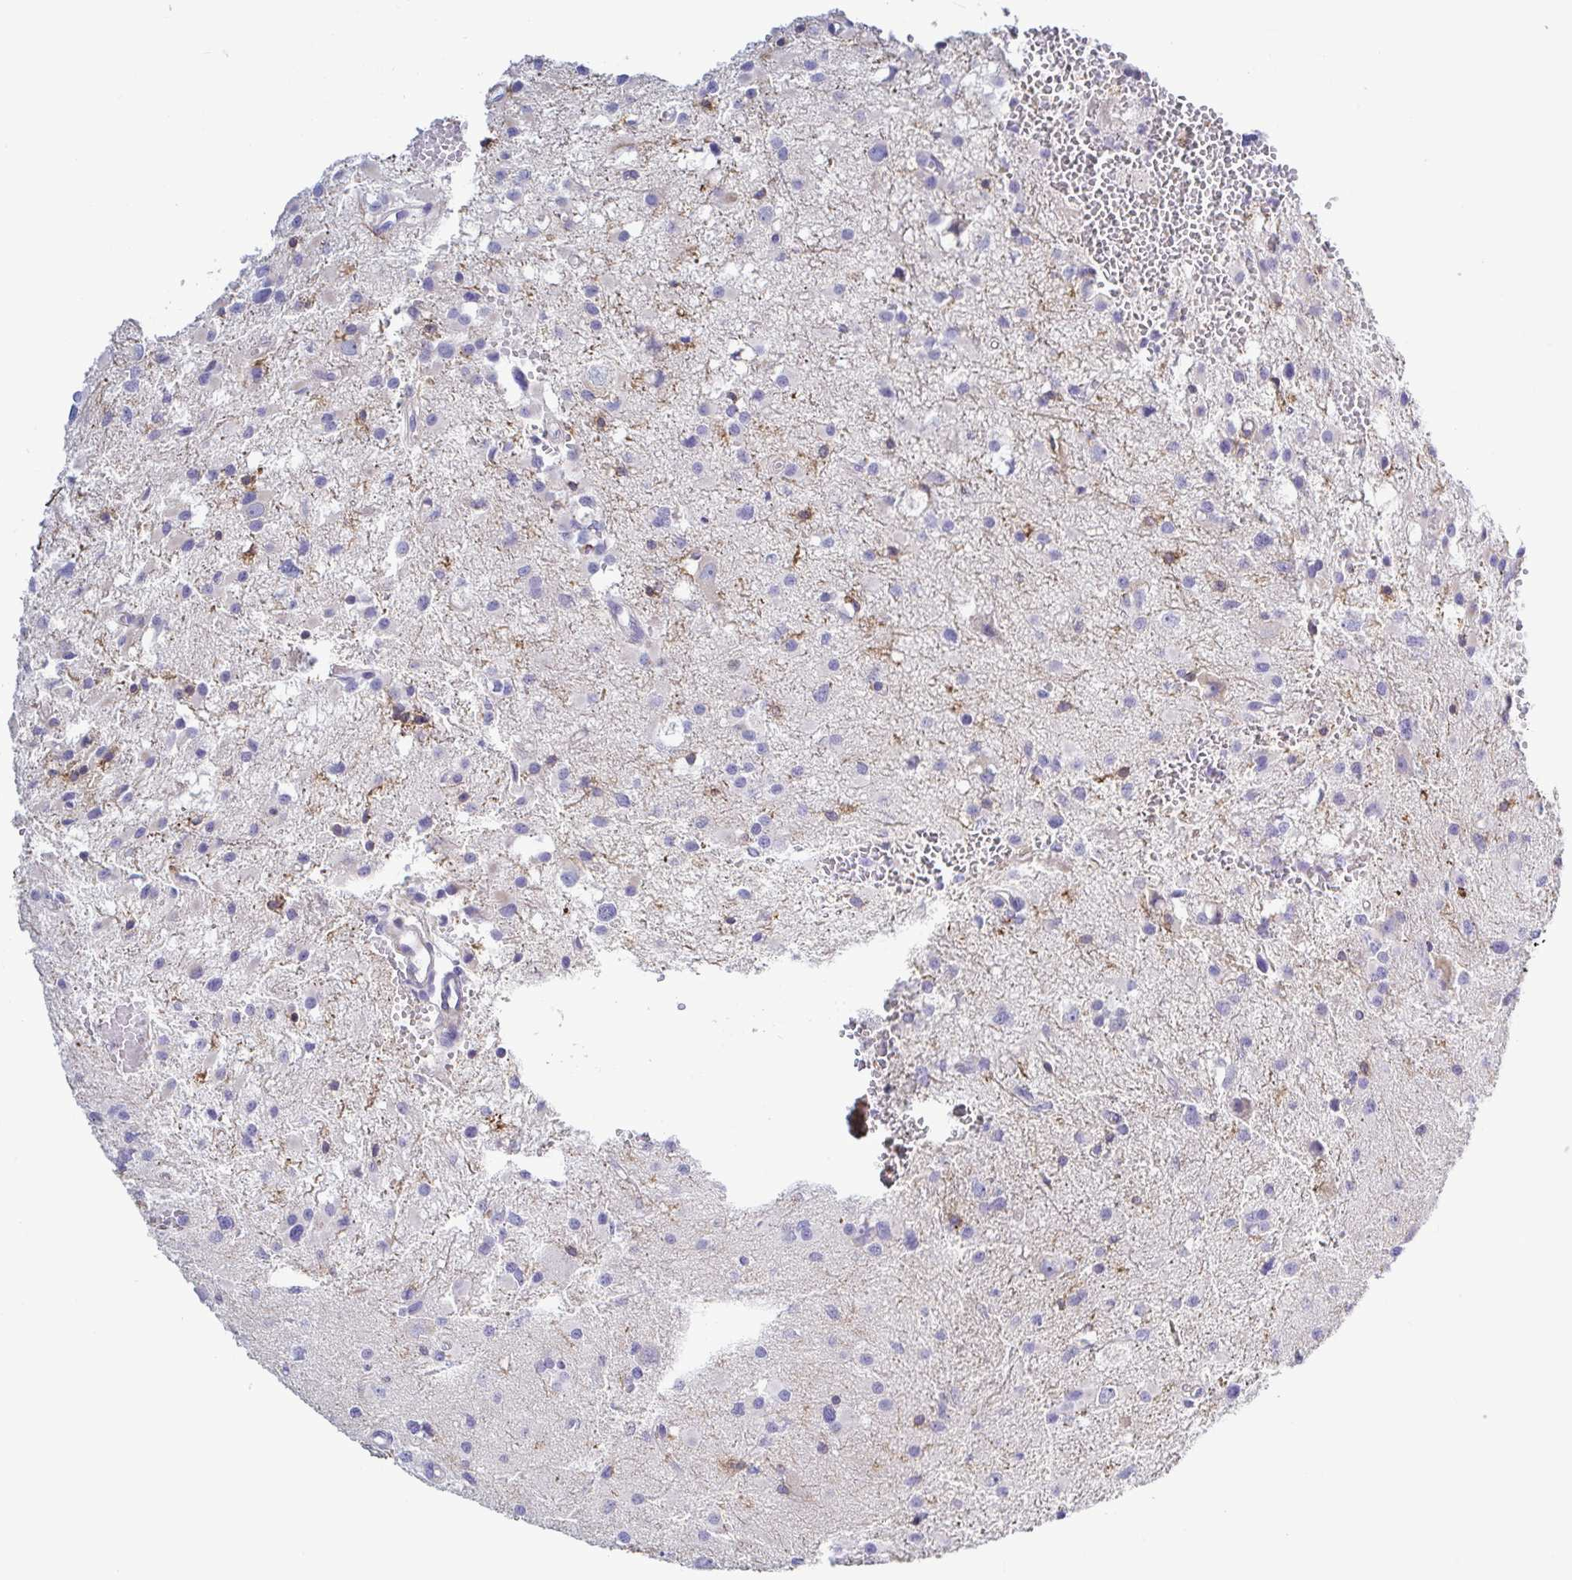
{"staining": {"intensity": "strong", "quantity": "<25%", "location": "cytoplasmic/membranous"}, "tissue": "glioma", "cell_type": "Tumor cells", "image_type": "cancer", "snomed": [{"axis": "morphology", "description": "Glioma, malignant, High grade"}, {"axis": "topography", "description": "Brain"}], "caption": "About <25% of tumor cells in human glioma demonstrate strong cytoplasmic/membranous protein expression as visualized by brown immunohistochemical staining.", "gene": "TNNI2", "patient": {"sex": "male", "age": 54}}